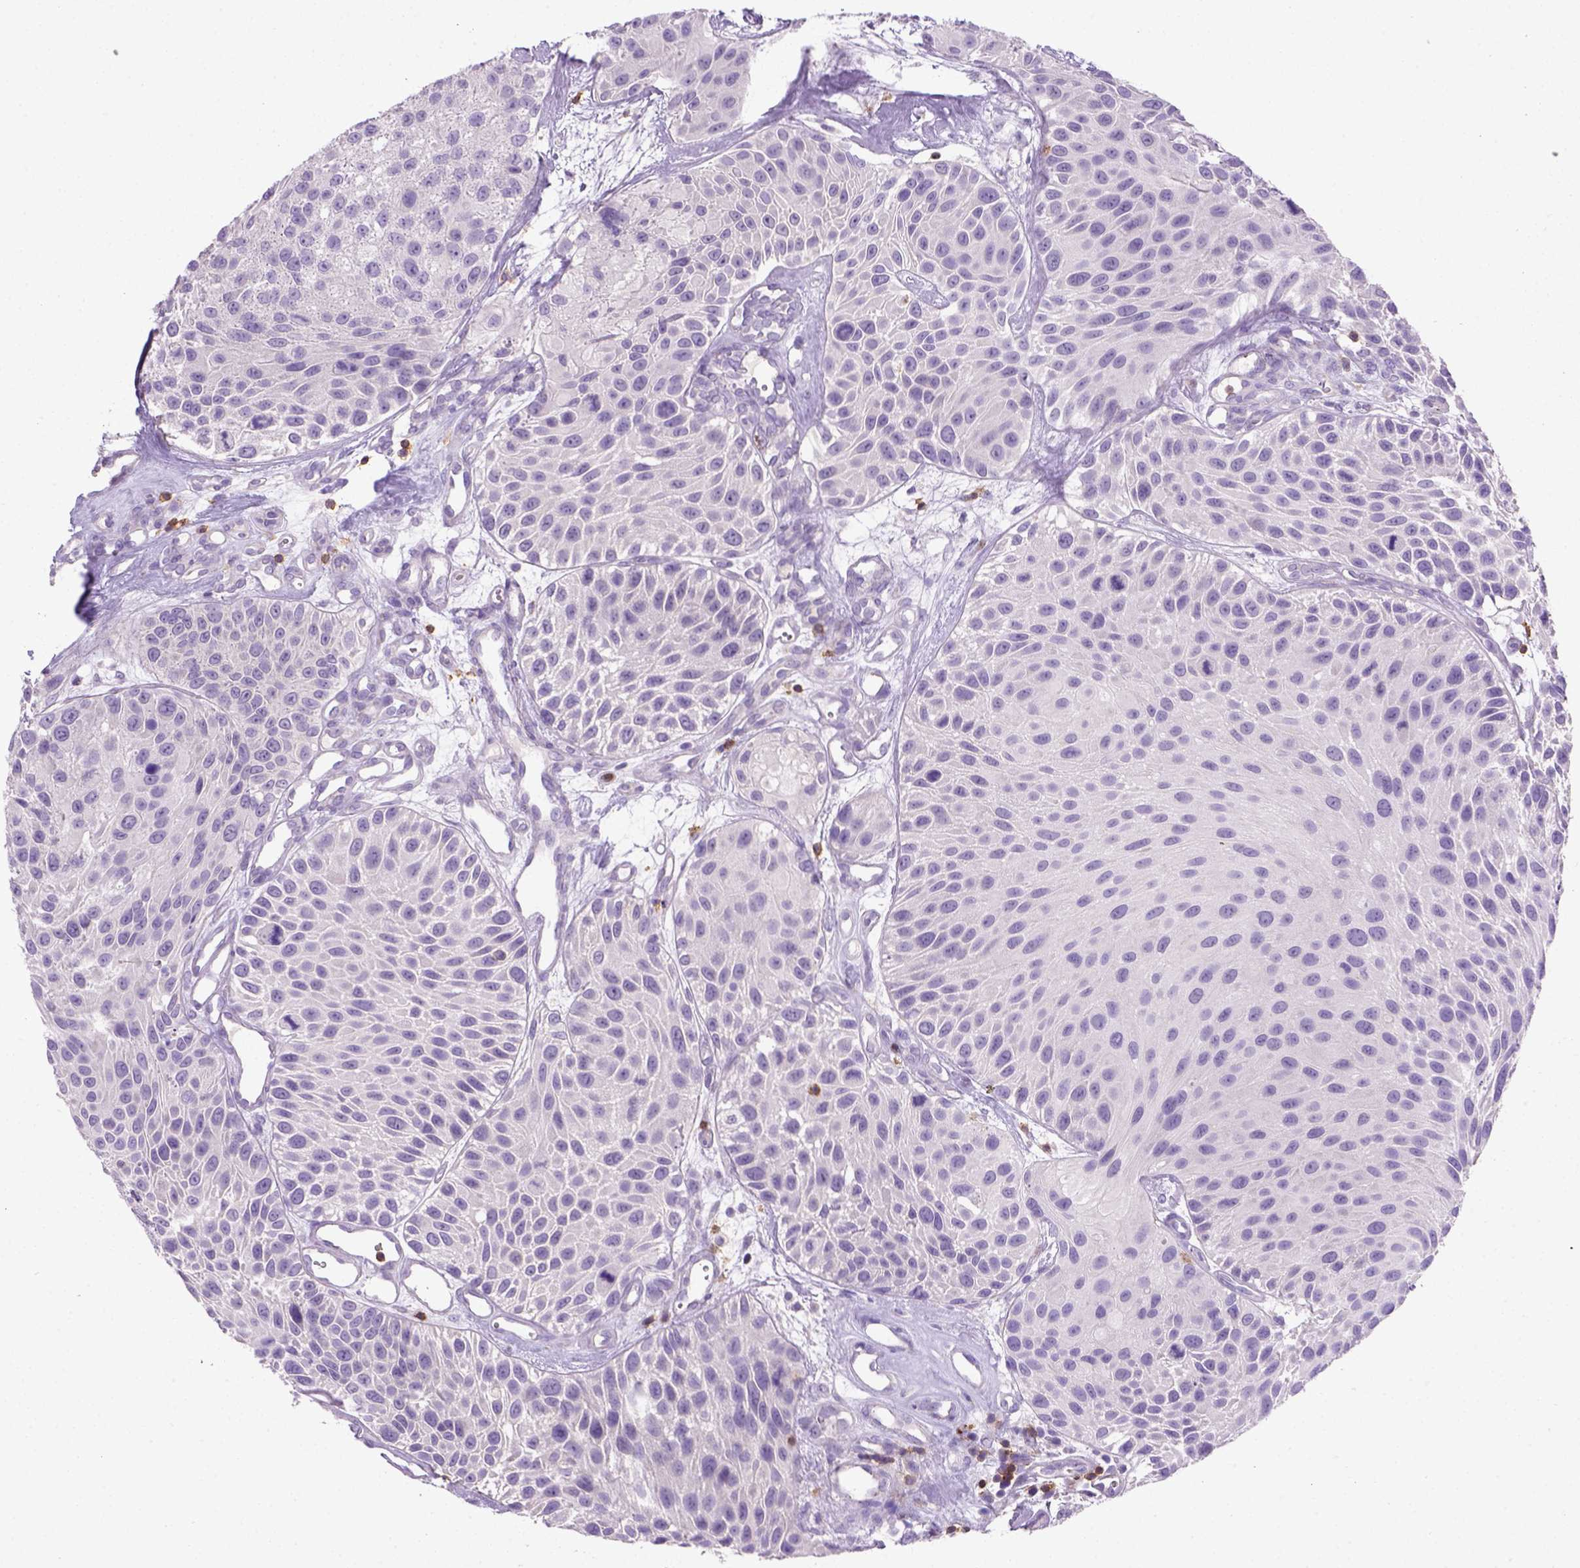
{"staining": {"intensity": "negative", "quantity": "none", "location": "none"}, "tissue": "urothelial cancer", "cell_type": "Tumor cells", "image_type": "cancer", "snomed": [{"axis": "morphology", "description": "Urothelial carcinoma, Low grade"}, {"axis": "topography", "description": "Urinary bladder"}], "caption": "Urothelial cancer was stained to show a protein in brown. There is no significant positivity in tumor cells.", "gene": "CD3E", "patient": {"sex": "female", "age": 87}}